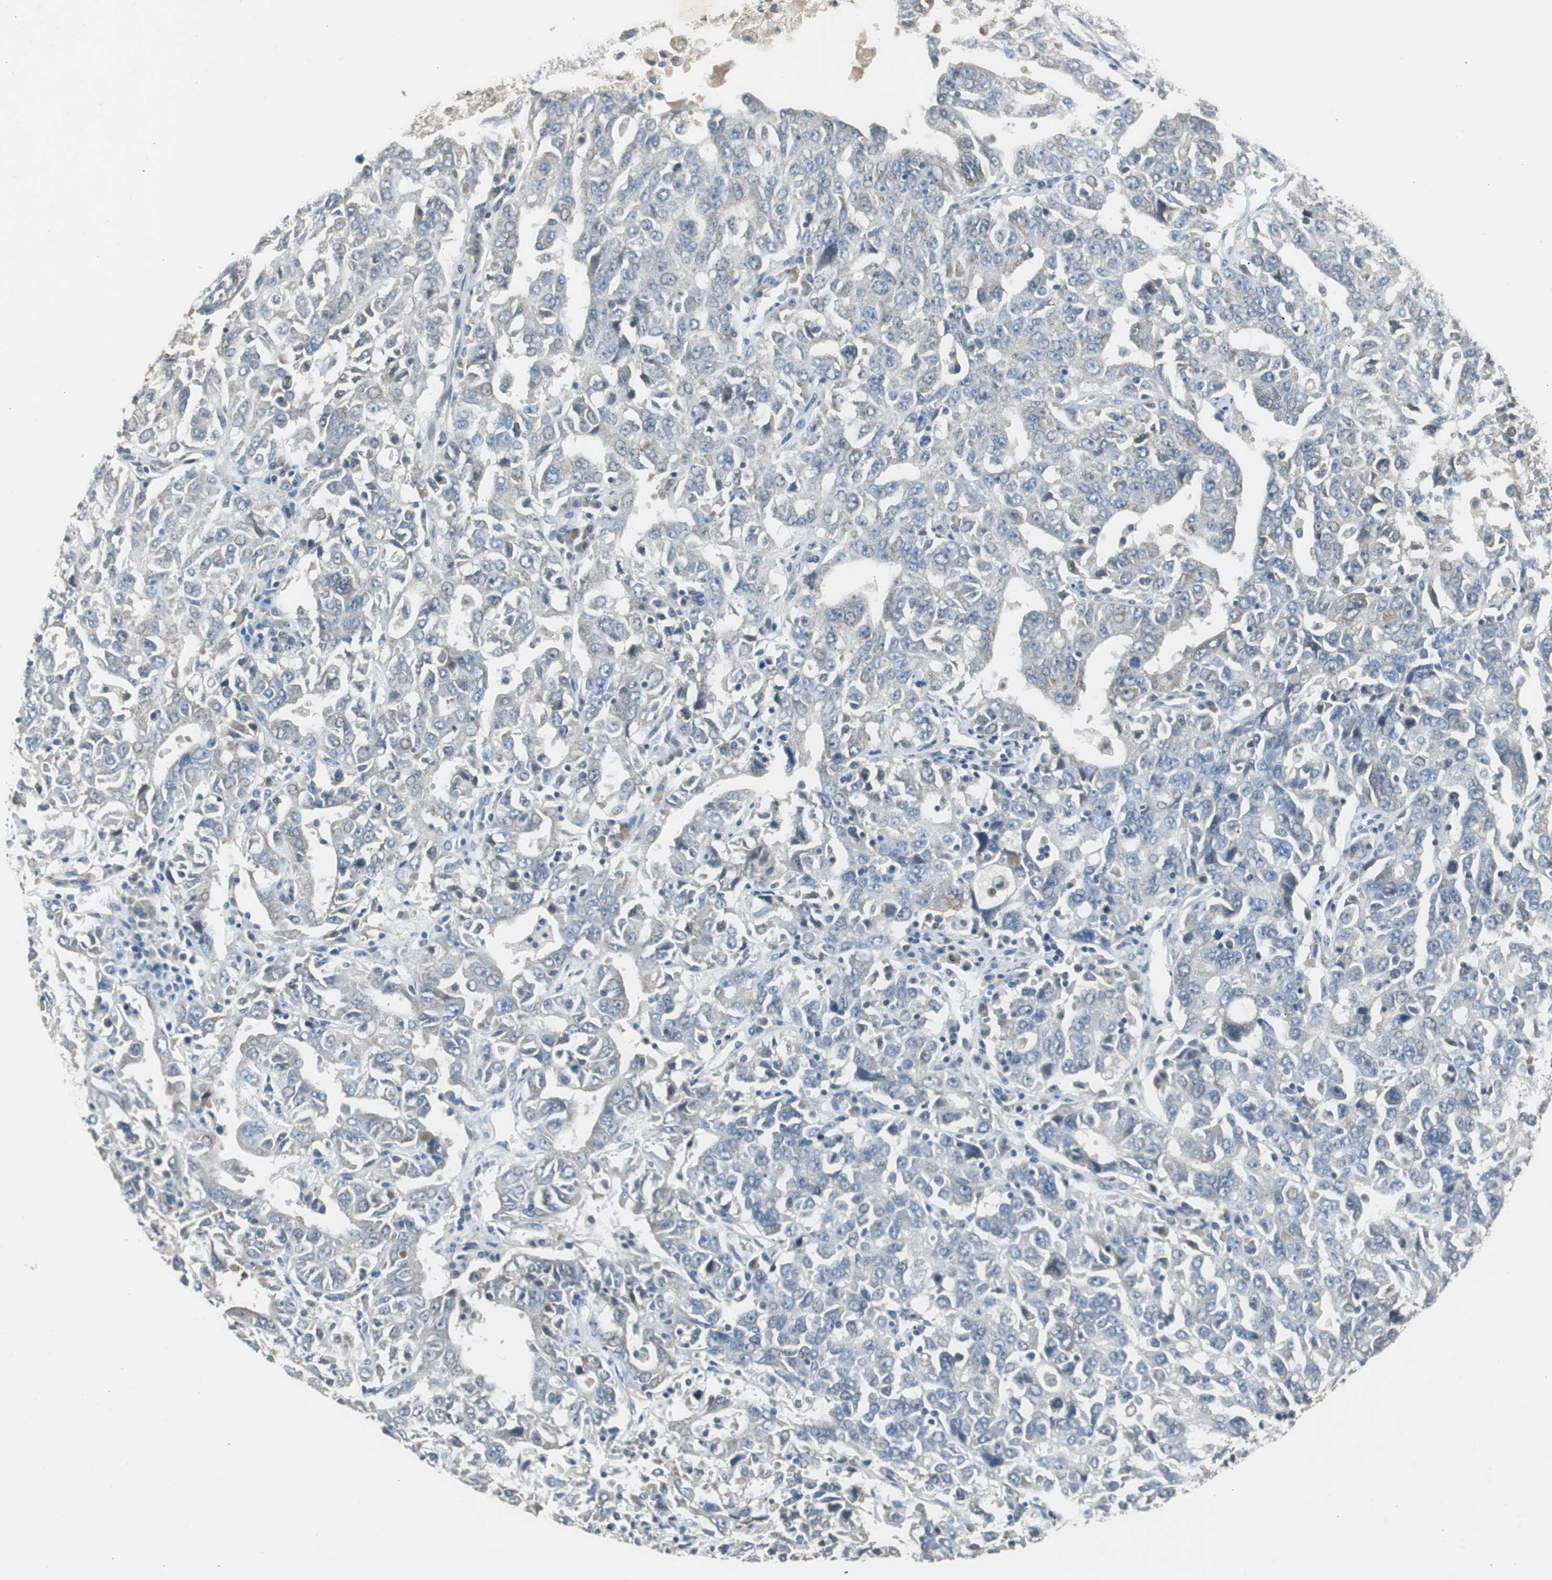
{"staining": {"intensity": "negative", "quantity": "none", "location": "none"}, "tissue": "ovarian cancer", "cell_type": "Tumor cells", "image_type": "cancer", "snomed": [{"axis": "morphology", "description": "Carcinoma, endometroid"}, {"axis": "topography", "description": "Ovary"}], "caption": "There is no significant positivity in tumor cells of endometroid carcinoma (ovarian).", "gene": "TK1", "patient": {"sex": "female", "age": 62}}